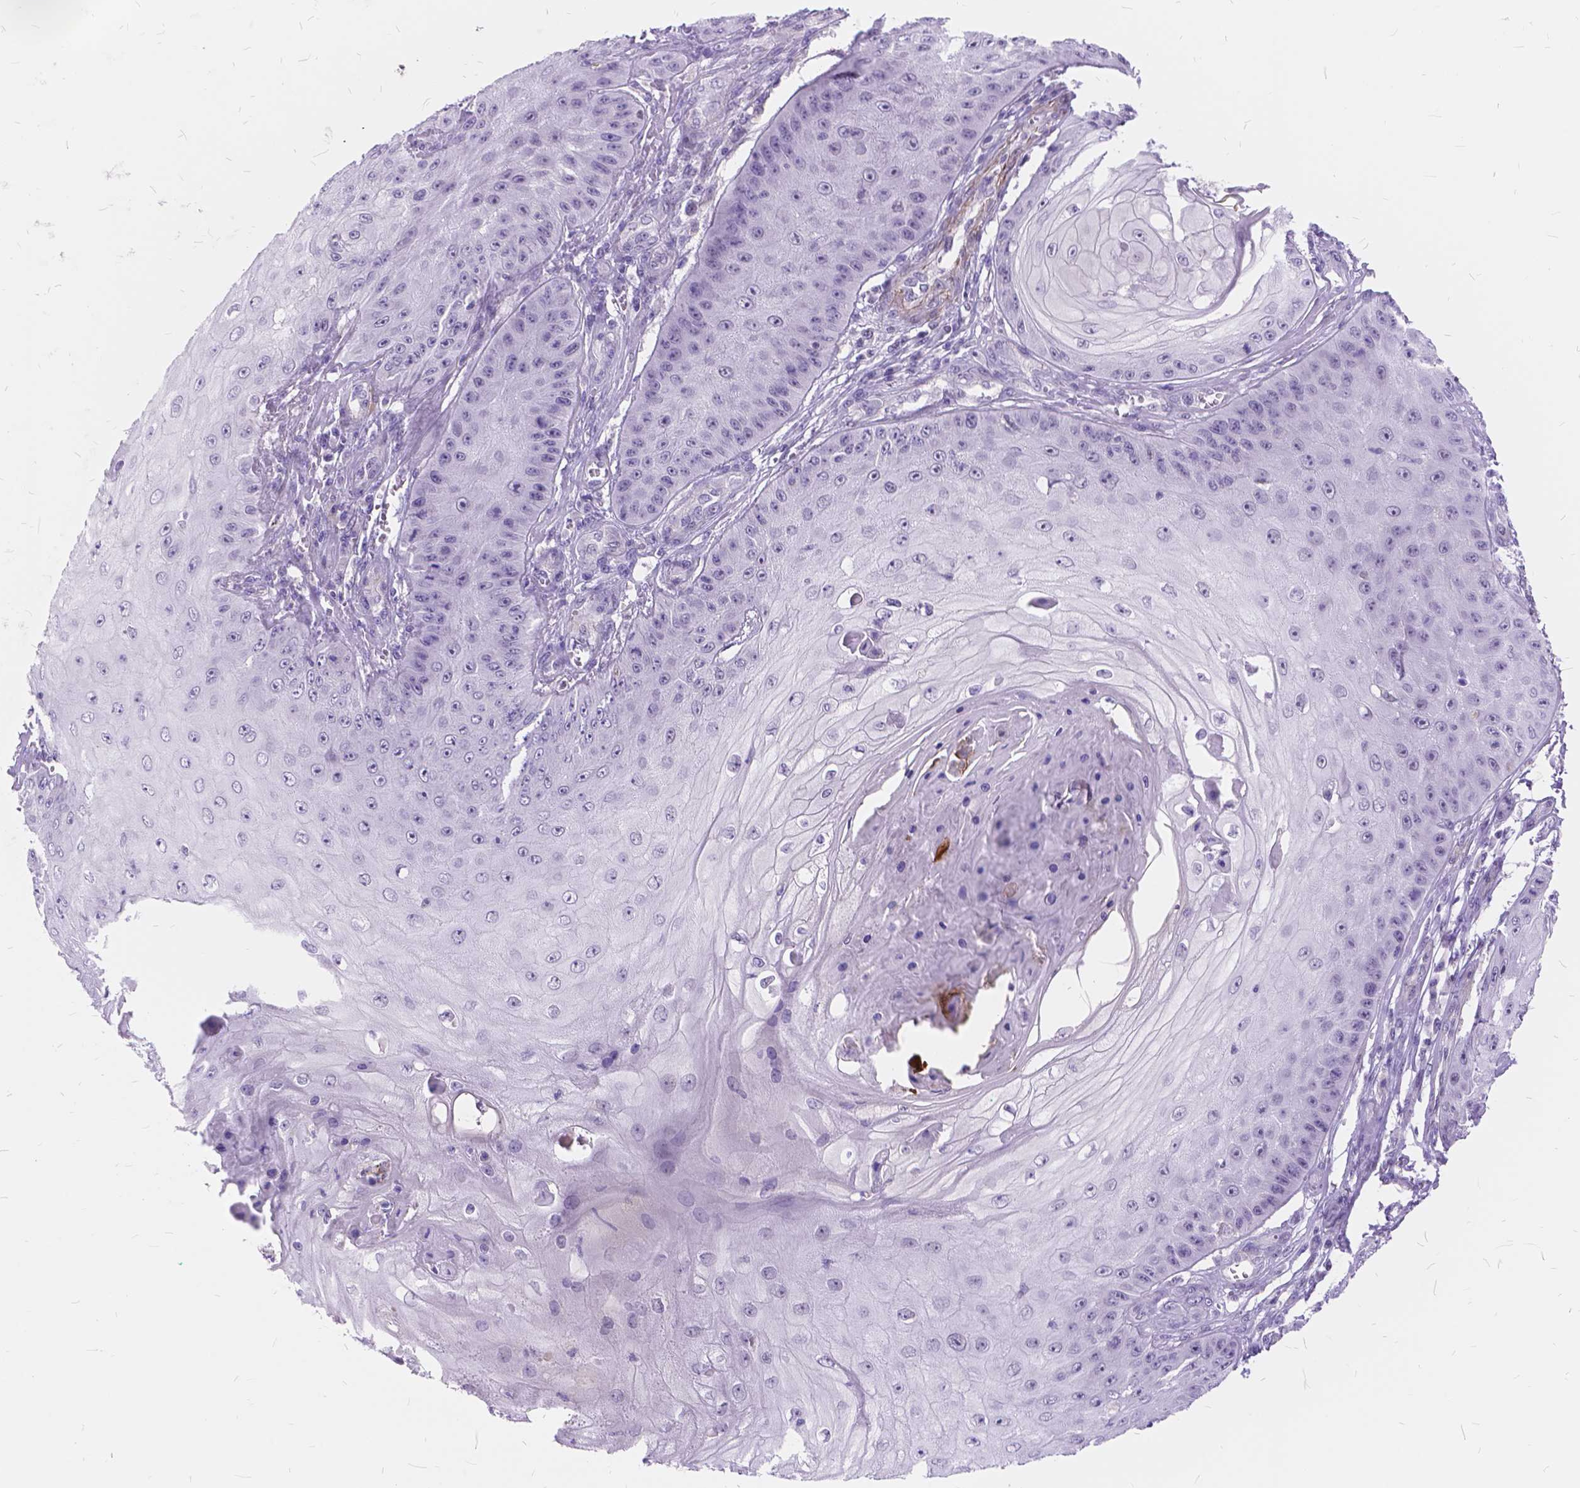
{"staining": {"intensity": "negative", "quantity": "none", "location": "none"}, "tissue": "skin cancer", "cell_type": "Tumor cells", "image_type": "cancer", "snomed": [{"axis": "morphology", "description": "Squamous cell carcinoma, NOS"}, {"axis": "topography", "description": "Skin"}], "caption": "Immunohistochemistry (IHC) image of skin cancer (squamous cell carcinoma) stained for a protein (brown), which displays no expression in tumor cells.", "gene": "MAN2C1", "patient": {"sex": "male", "age": 70}}